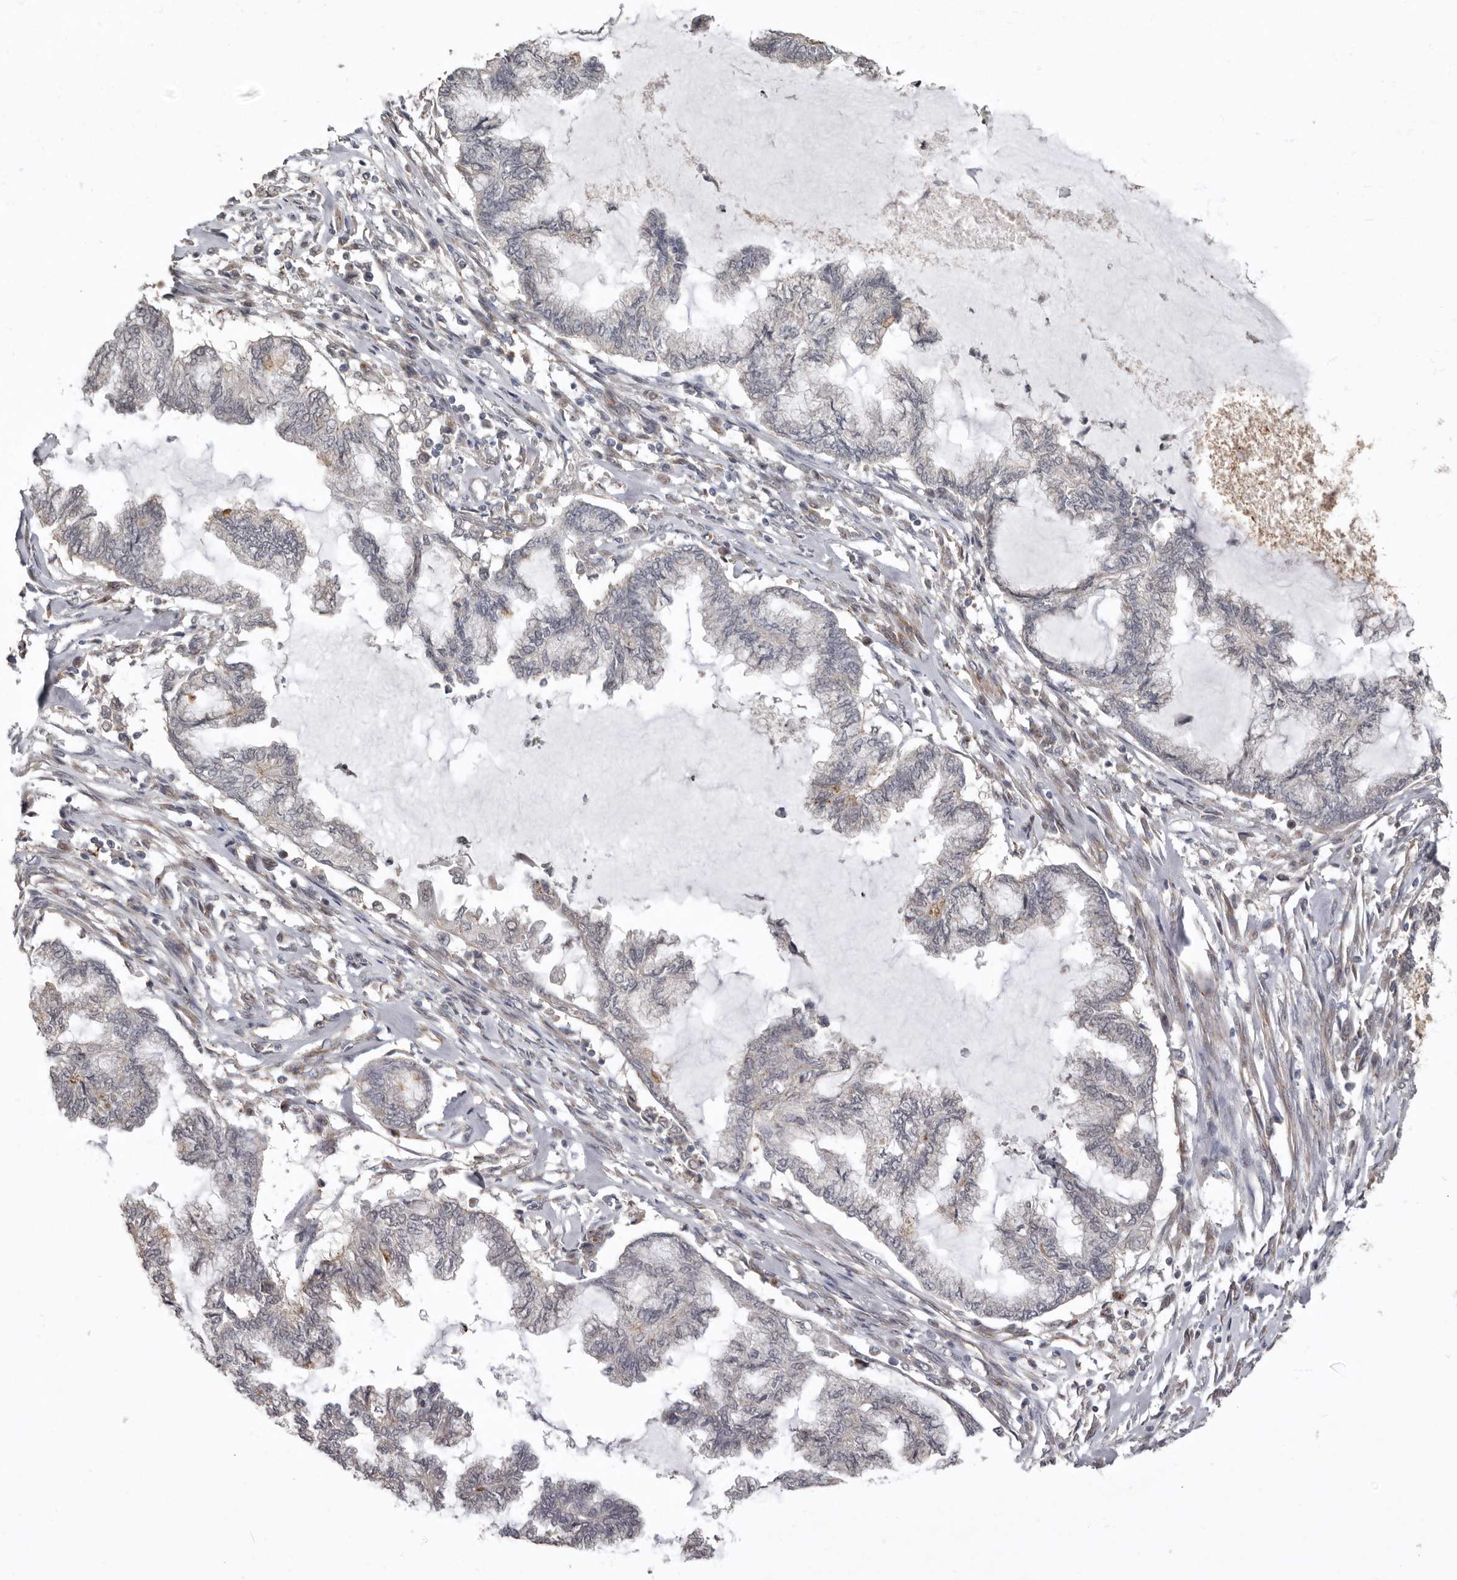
{"staining": {"intensity": "moderate", "quantity": "<25%", "location": "cytoplasmic/membranous"}, "tissue": "endometrial cancer", "cell_type": "Tumor cells", "image_type": "cancer", "snomed": [{"axis": "morphology", "description": "Adenocarcinoma, NOS"}, {"axis": "topography", "description": "Endometrium"}], "caption": "Endometrial adenocarcinoma stained for a protein reveals moderate cytoplasmic/membranous positivity in tumor cells.", "gene": "LRGUK", "patient": {"sex": "female", "age": 86}}